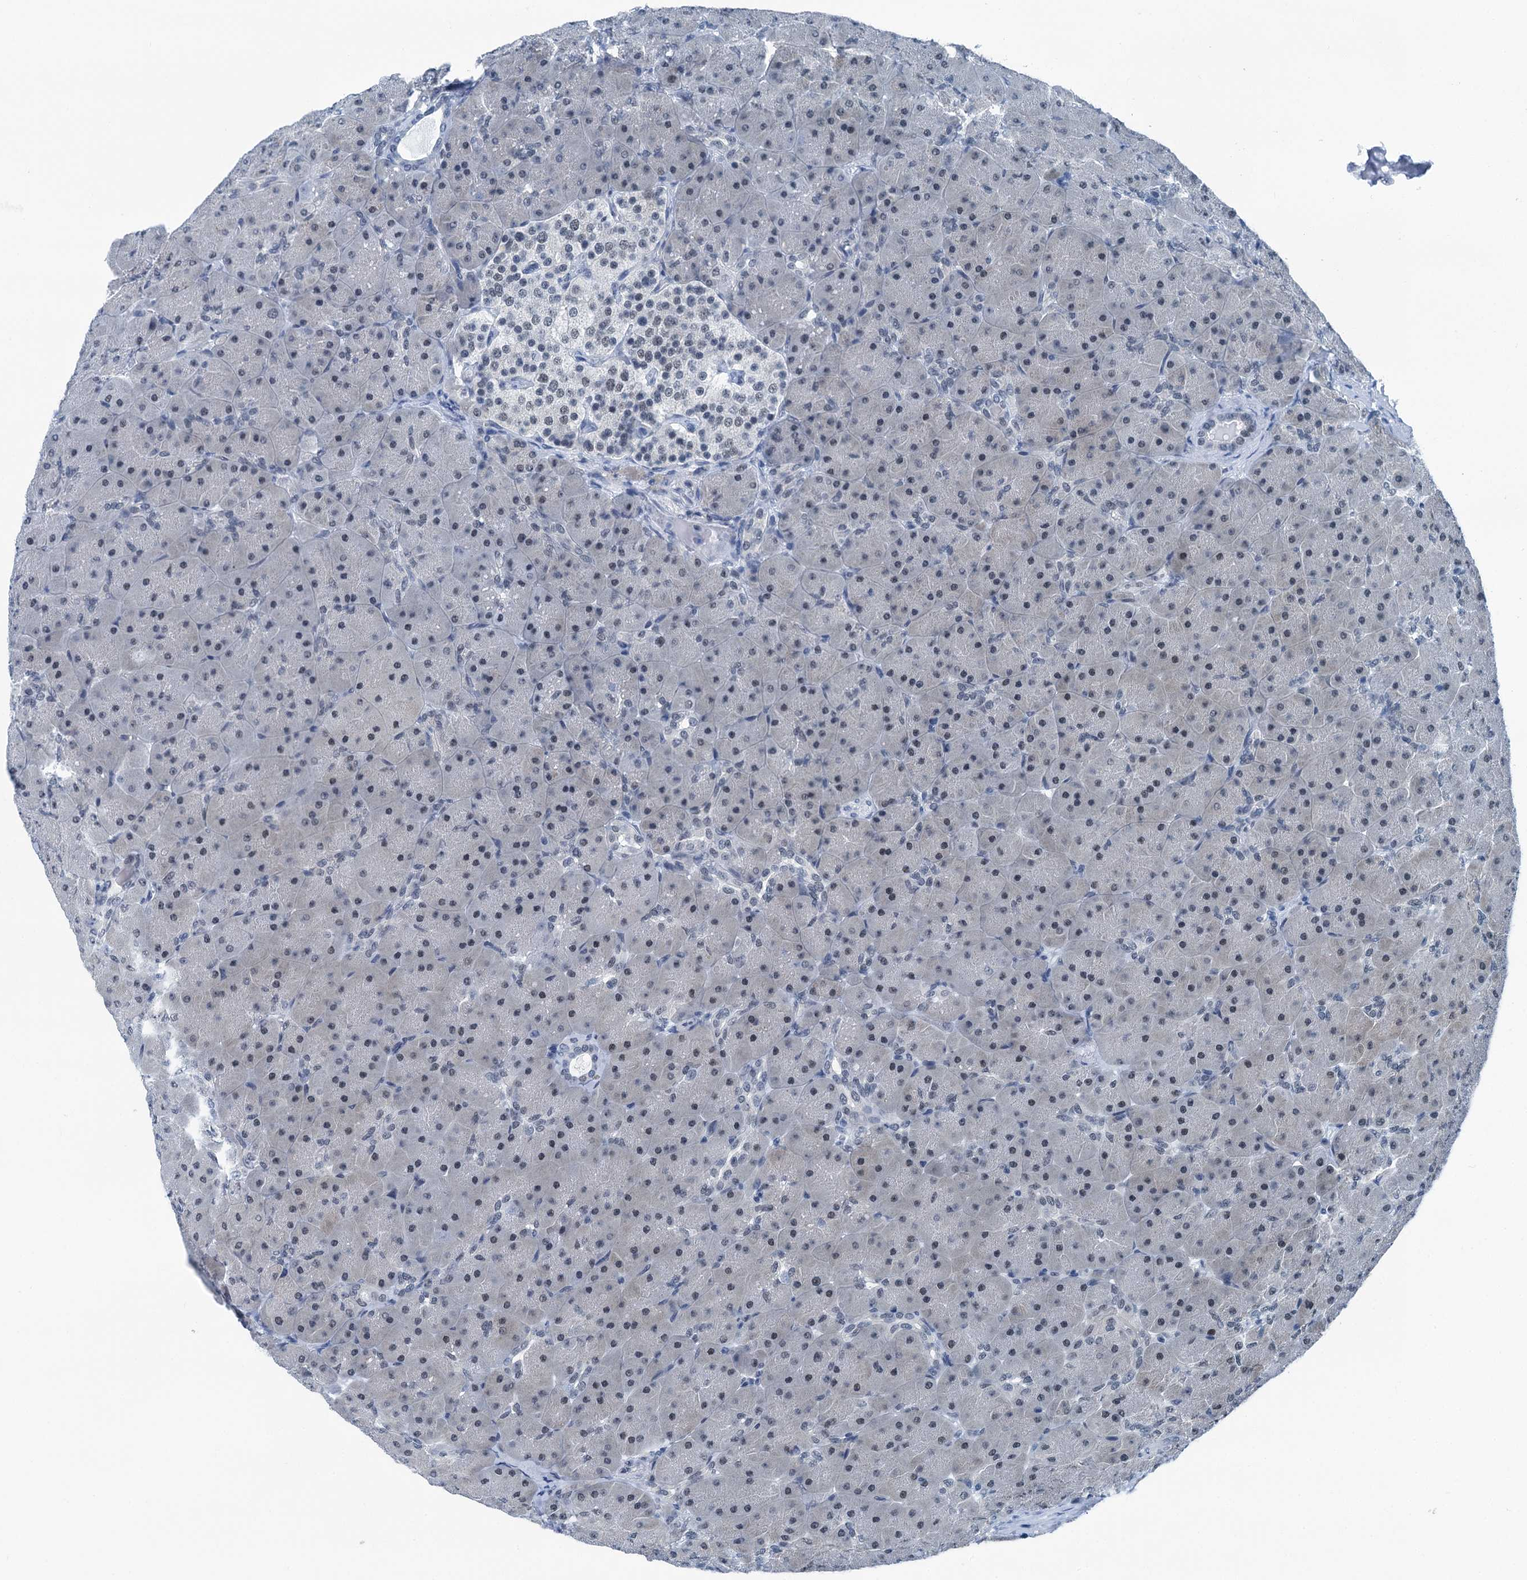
{"staining": {"intensity": "negative", "quantity": "none", "location": "none"}, "tissue": "pancreas", "cell_type": "Exocrine glandular cells", "image_type": "normal", "snomed": [{"axis": "morphology", "description": "Normal tissue, NOS"}, {"axis": "topography", "description": "Pancreas"}], "caption": "Photomicrograph shows no significant protein expression in exocrine glandular cells of normal pancreas.", "gene": "TRPT1", "patient": {"sex": "male", "age": 66}}